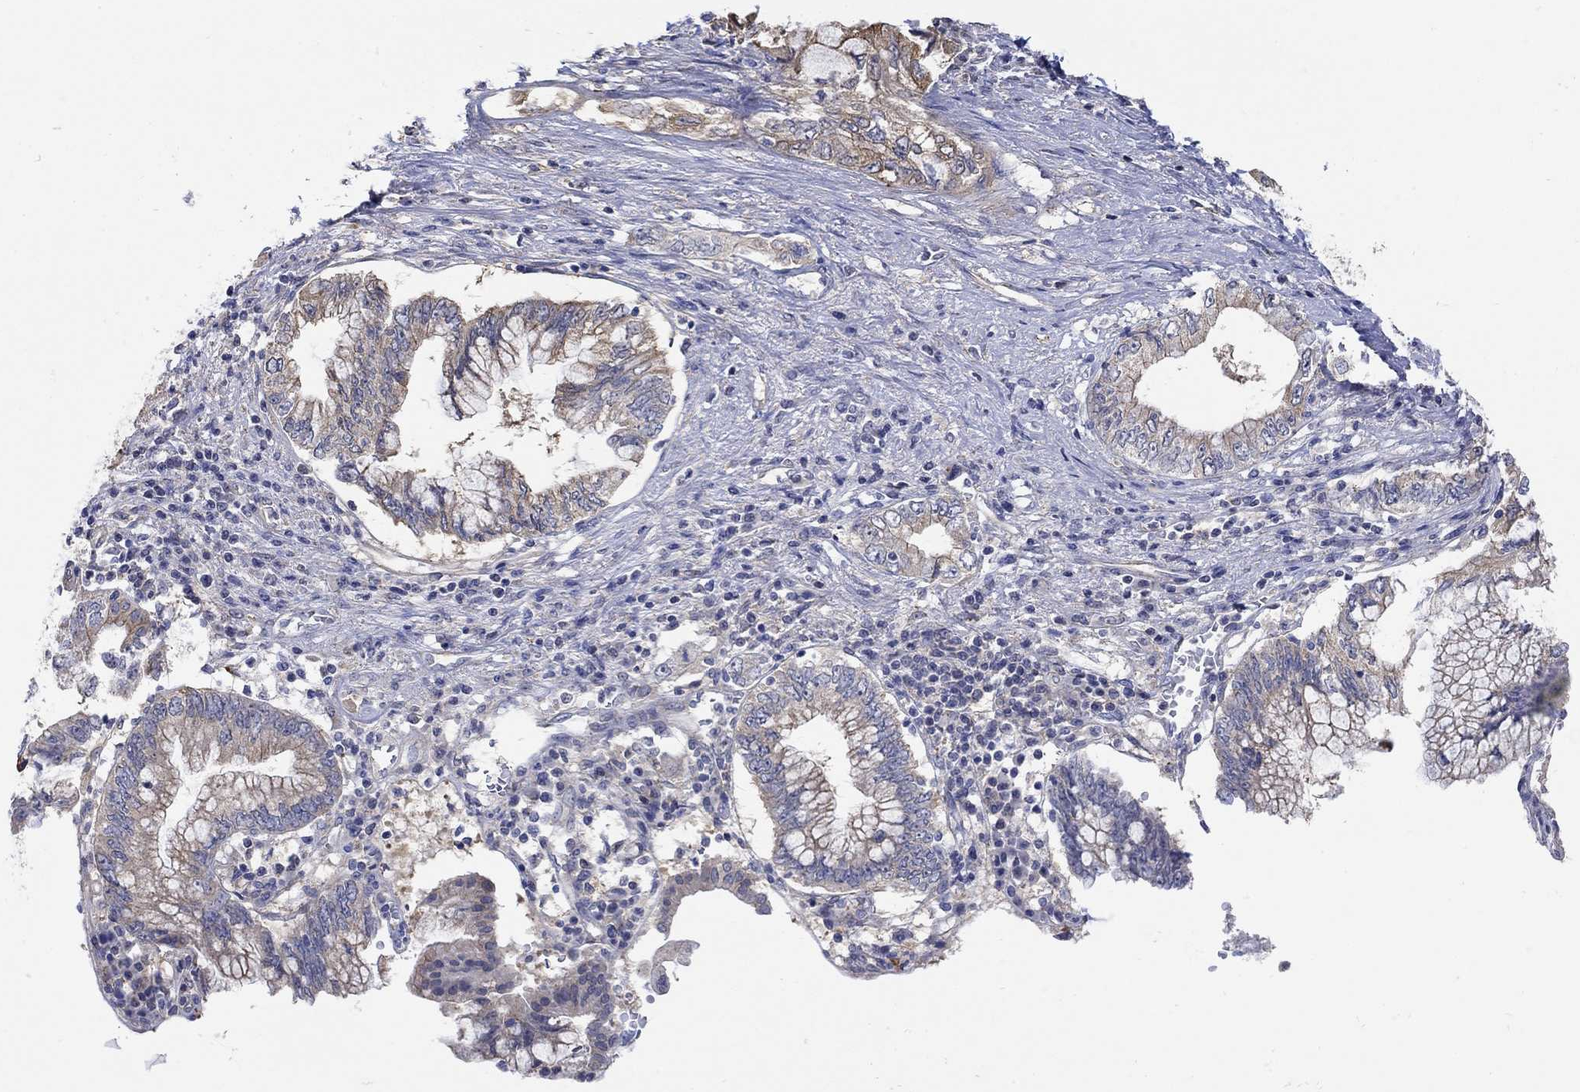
{"staining": {"intensity": "moderate", "quantity": "<25%", "location": "cytoplasmic/membranous"}, "tissue": "pancreatic cancer", "cell_type": "Tumor cells", "image_type": "cancer", "snomed": [{"axis": "morphology", "description": "Adenocarcinoma, NOS"}, {"axis": "topography", "description": "Pancreas"}], "caption": "Immunohistochemical staining of human pancreatic adenocarcinoma exhibits low levels of moderate cytoplasmic/membranous staining in about <25% of tumor cells.", "gene": "TEKT3", "patient": {"sex": "female", "age": 73}}